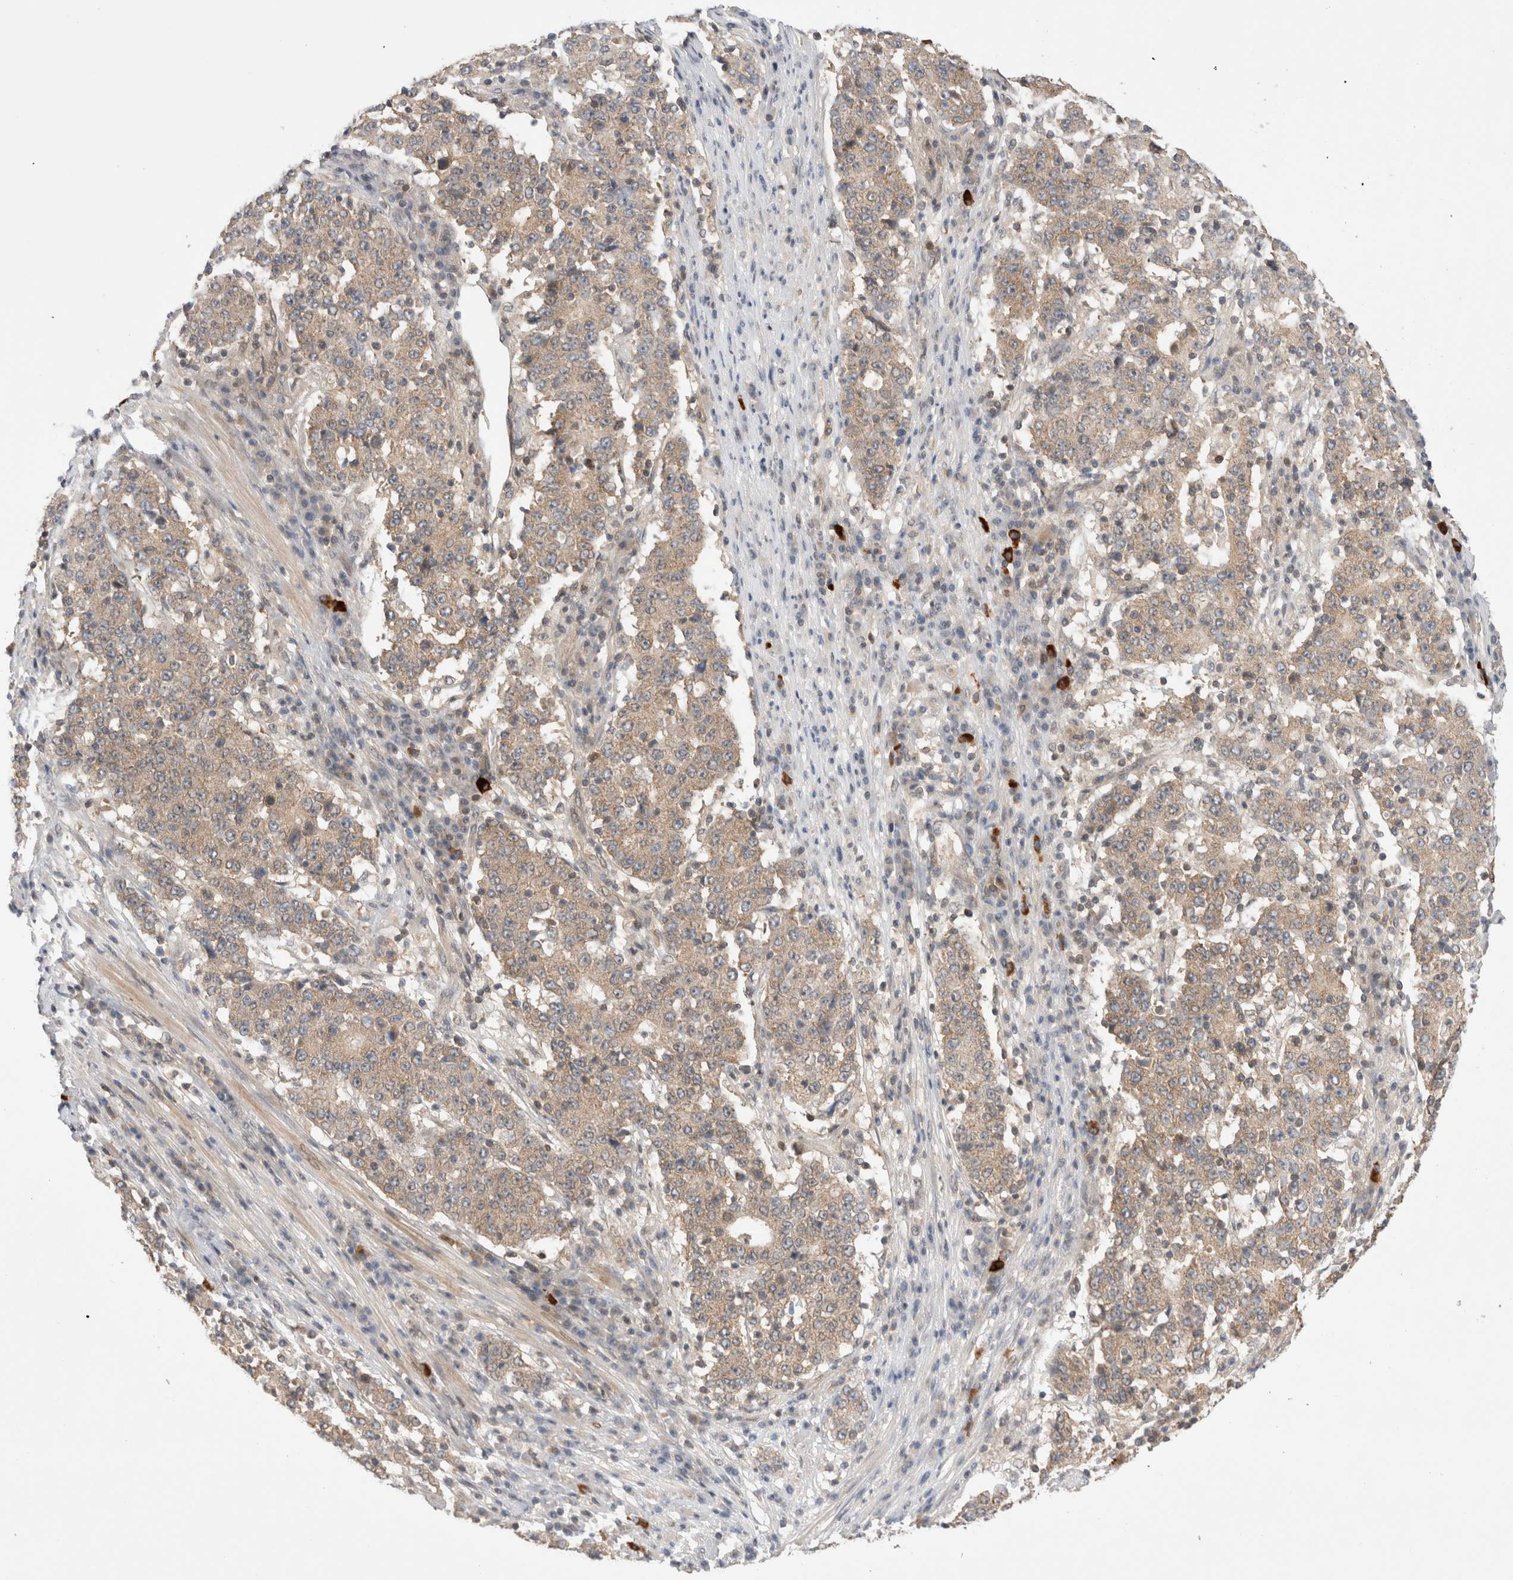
{"staining": {"intensity": "weak", "quantity": ">75%", "location": "cytoplasmic/membranous"}, "tissue": "stomach cancer", "cell_type": "Tumor cells", "image_type": "cancer", "snomed": [{"axis": "morphology", "description": "Adenocarcinoma, NOS"}, {"axis": "topography", "description": "Stomach"}], "caption": "Tumor cells show low levels of weak cytoplasmic/membranous positivity in about >75% of cells in human stomach adenocarcinoma. Using DAB (brown) and hematoxylin (blue) stains, captured at high magnification using brightfield microscopy.", "gene": "NFKB1", "patient": {"sex": "male", "age": 59}}